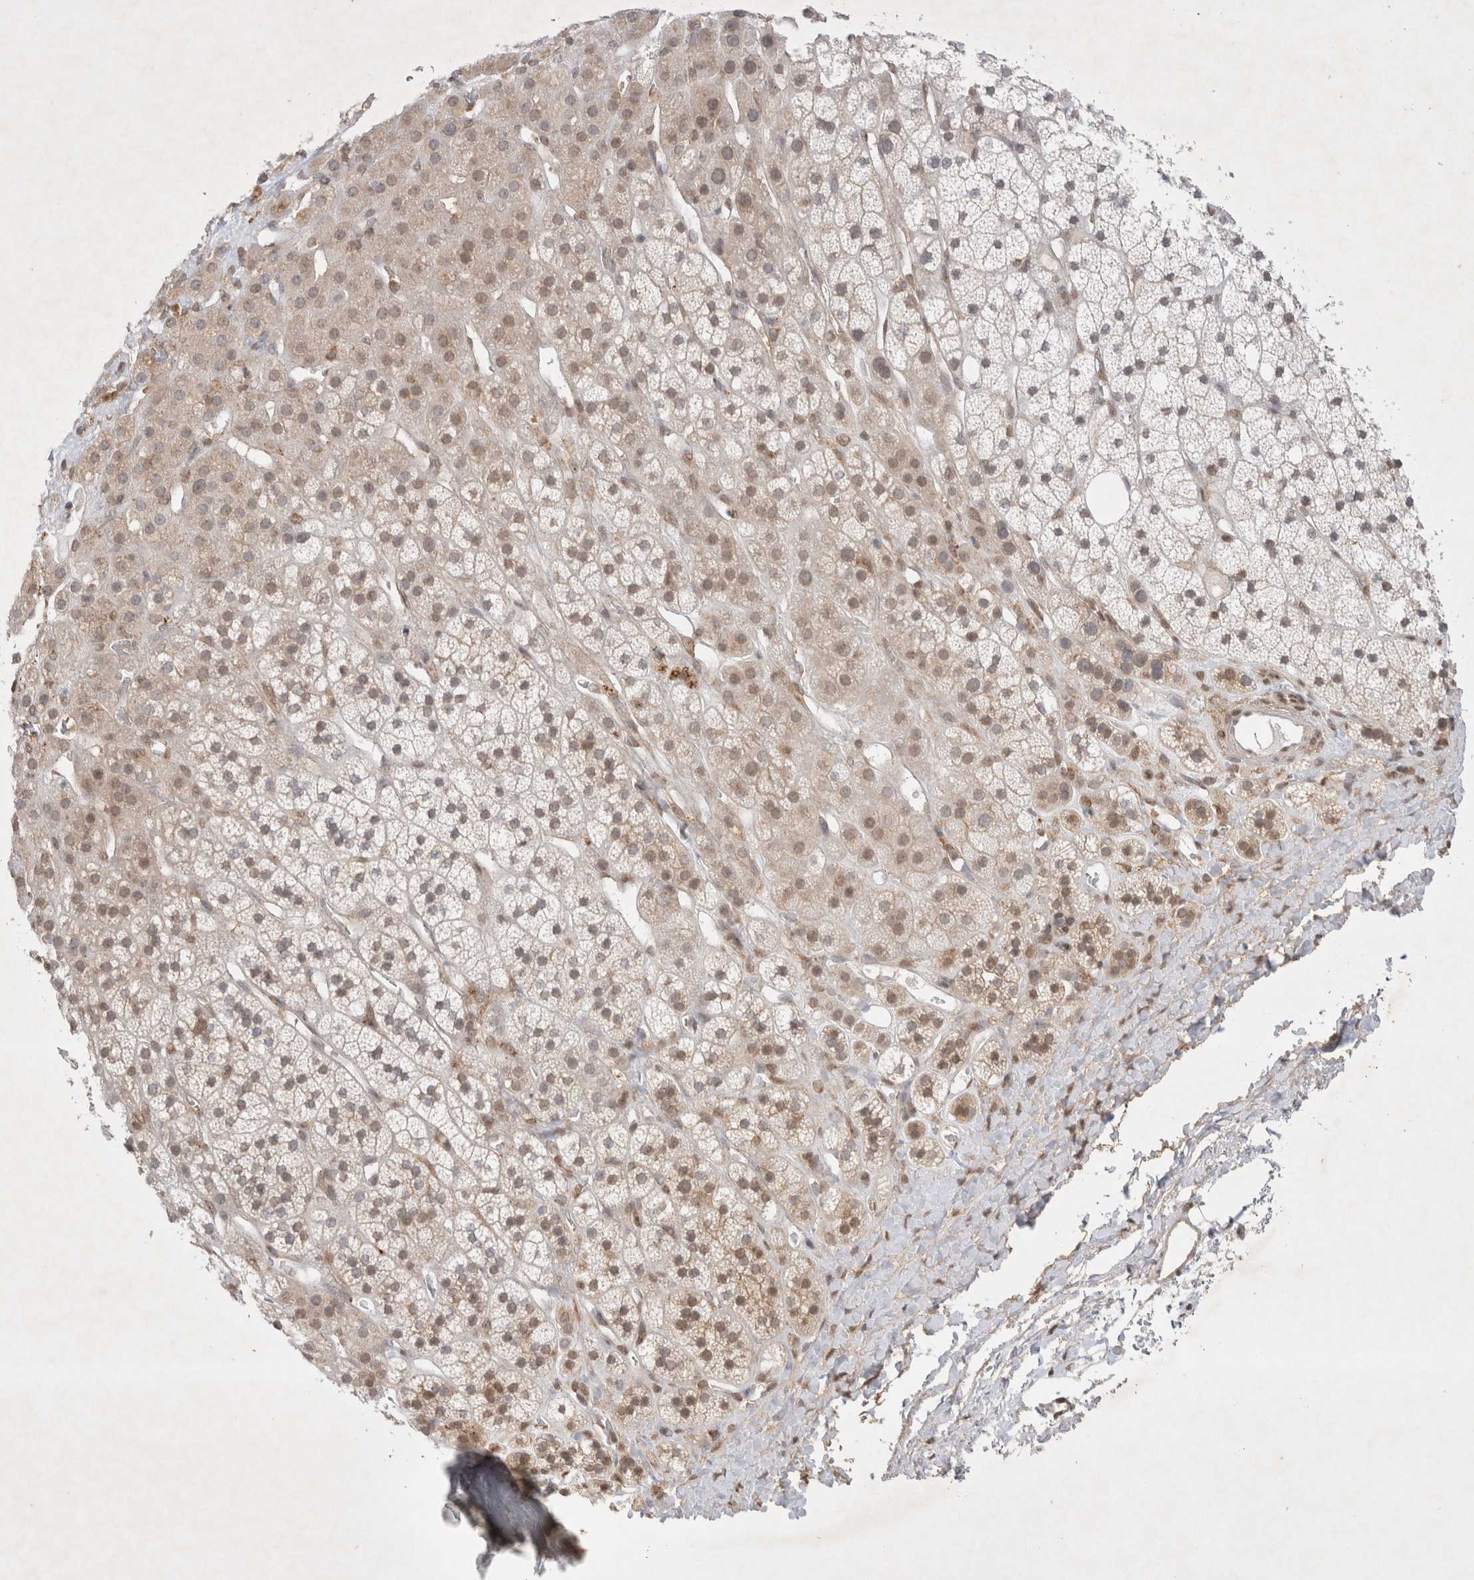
{"staining": {"intensity": "moderate", "quantity": "<25%", "location": "cytoplasmic/membranous"}, "tissue": "adrenal gland", "cell_type": "Glandular cells", "image_type": "normal", "snomed": [{"axis": "morphology", "description": "Normal tissue, NOS"}, {"axis": "topography", "description": "Adrenal gland"}], "caption": "Immunohistochemistry (DAB (3,3'-diaminobenzidine)) staining of unremarkable human adrenal gland shows moderate cytoplasmic/membranous protein expression in approximately <25% of glandular cells. (DAB (3,3'-diaminobenzidine) IHC with brightfield microscopy, high magnification).", "gene": "WIPF2", "patient": {"sex": "male", "age": 56}}